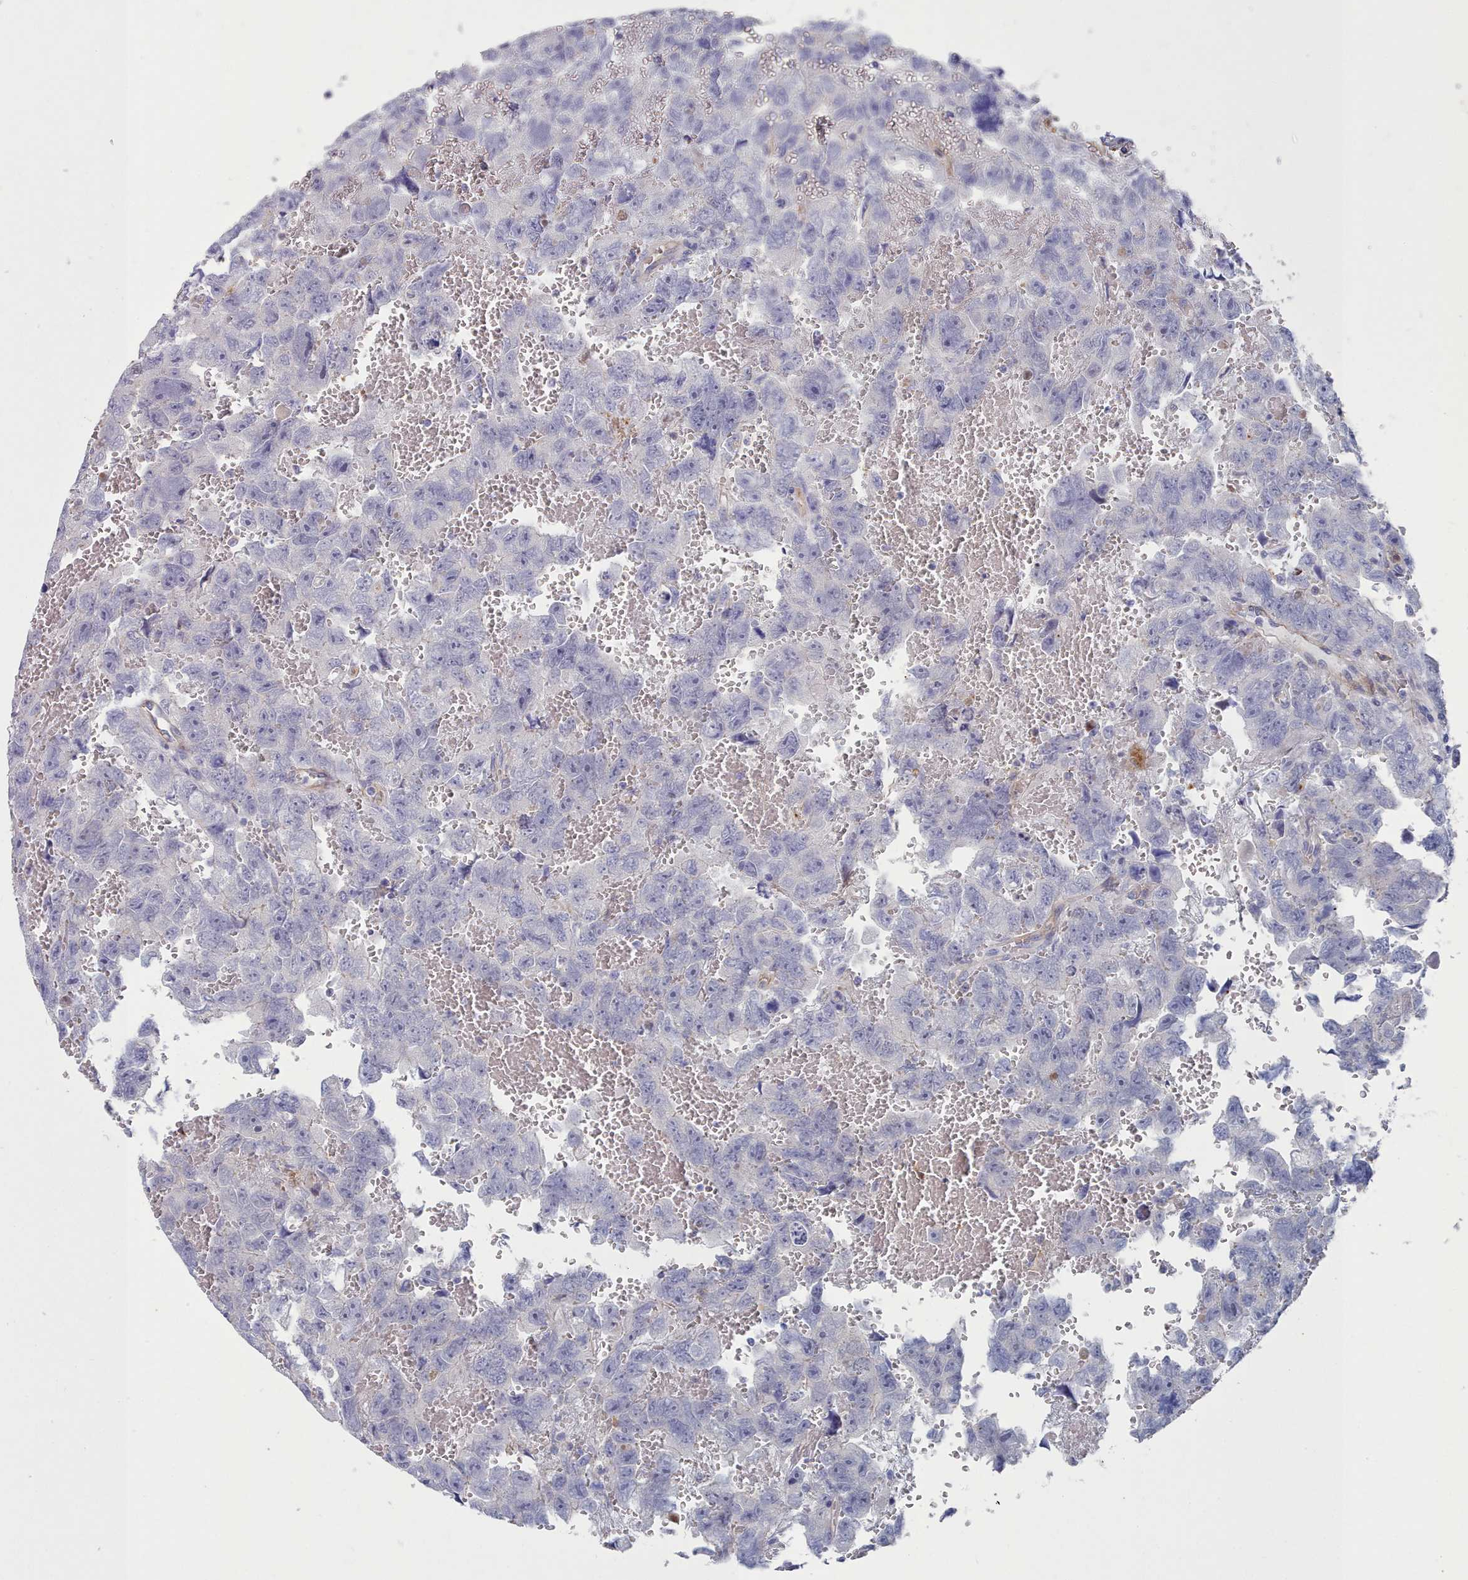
{"staining": {"intensity": "negative", "quantity": "none", "location": "none"}, "tissue": "testis cancer", "cell_type": "Tumor cells", "image_type": "cancer", "snomed": [{"axis": "morphology", "description": "Carcinoma, Embryonal, NOS"}, {"axis": "topography", "description": "Testis"}], "caption": "Tumor cells are negative for brown protein staining in embryonal carcinoma (testis). The staining was performed using DAB to visualize the protein expression in brown, while the nuclei were stained in blue with hematoxylin (Magnification: 20x).", "gene": "G6PC1", "patient": {"sex": "male", "age": 45}}